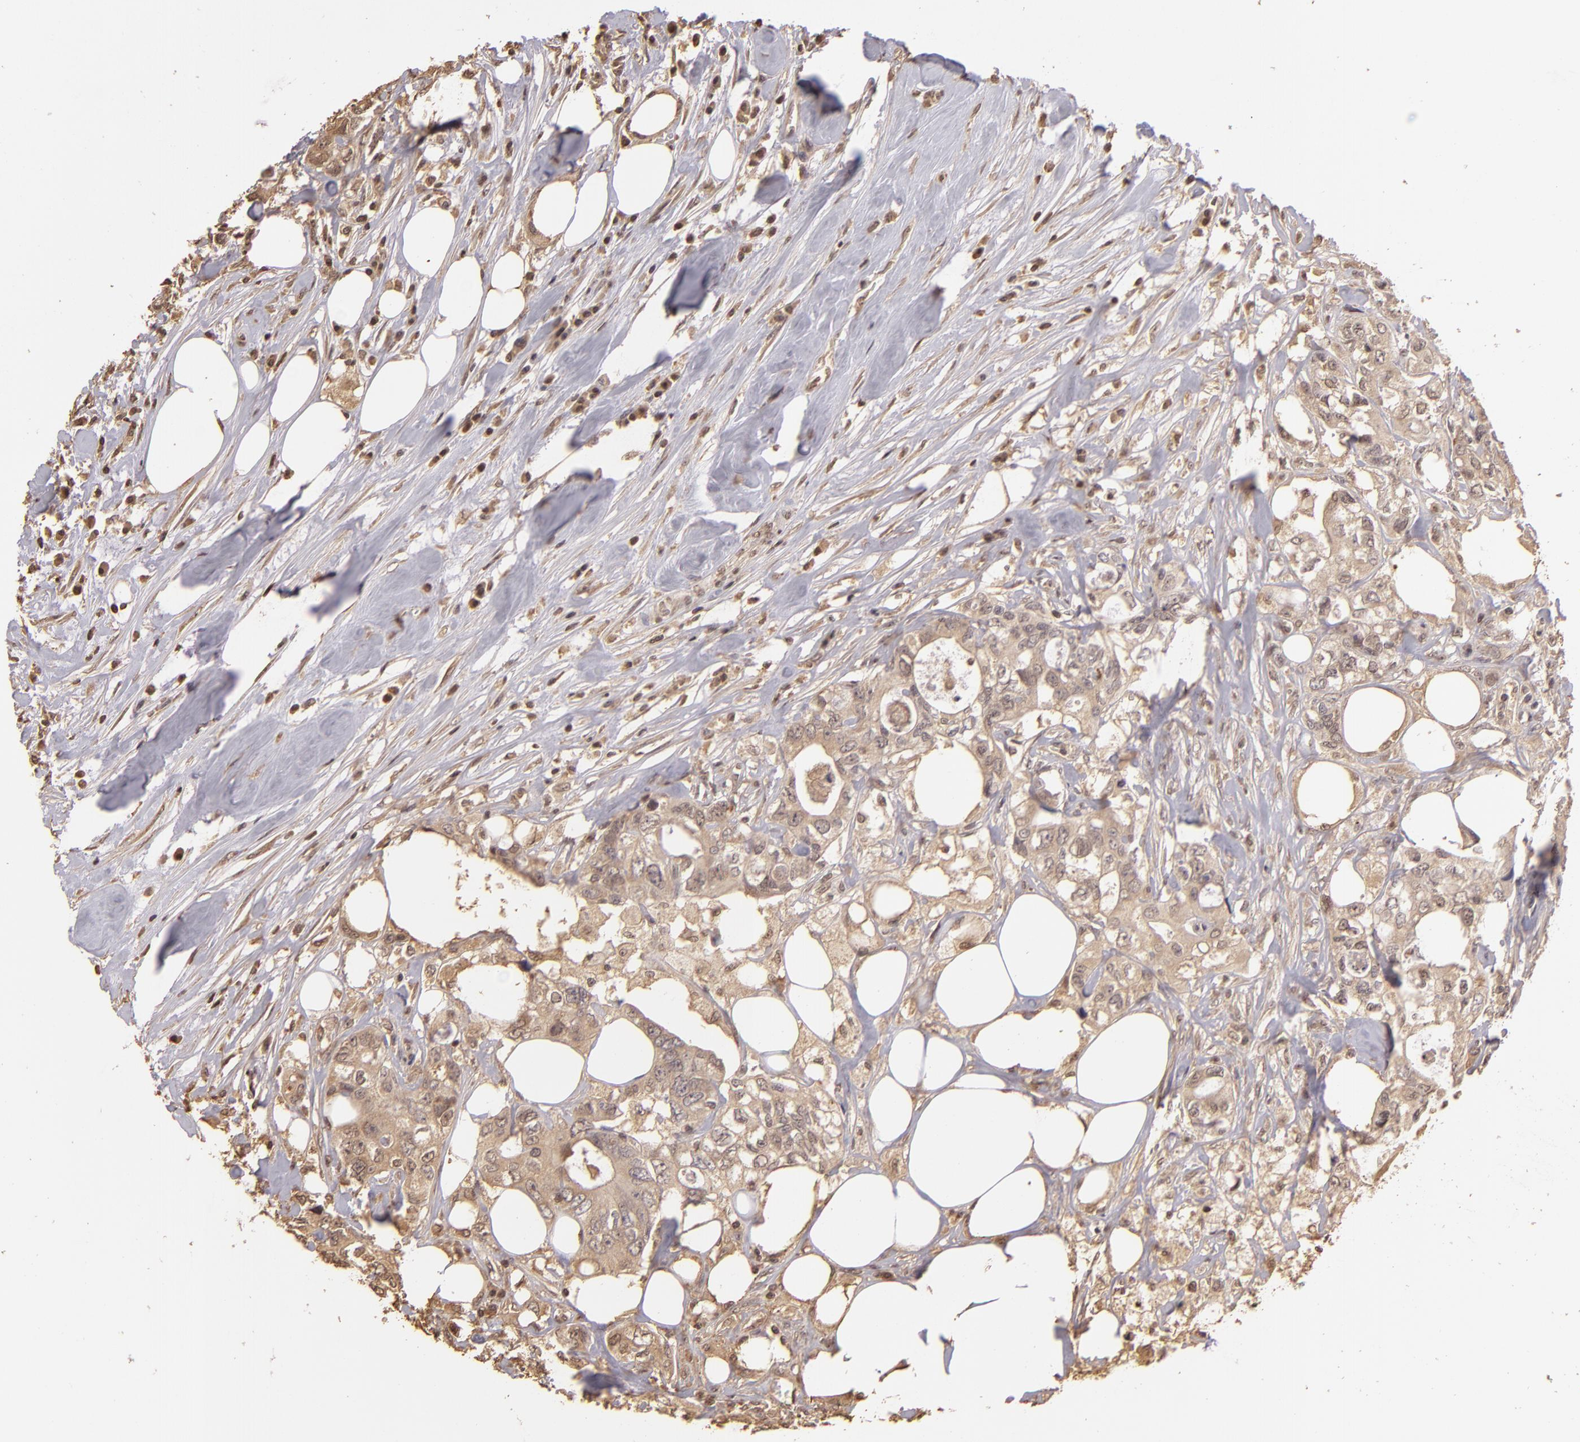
{"staining": {"intensity": "weak", "quantity": ">75%", "location": "cytoplasmic/membranous"}, "tissue": "colorectal cancer", "cell_type": "Tumor cells", "image_type": "cancer", "snomed": [{"axis": "morphology", "description": "Adenocarcinoma, NOS"}, {"axis": "topography", "description": "Rectum"}], "caption": "Human colorectal cancer (adenocarcinoma) stained for a protein (brown) reveals weak cytoplasmic/membranous positive staining in approximately >75% of tumor cells.", "gene": "ARPC2", "patient": {"sex": "female", "age": 57}}